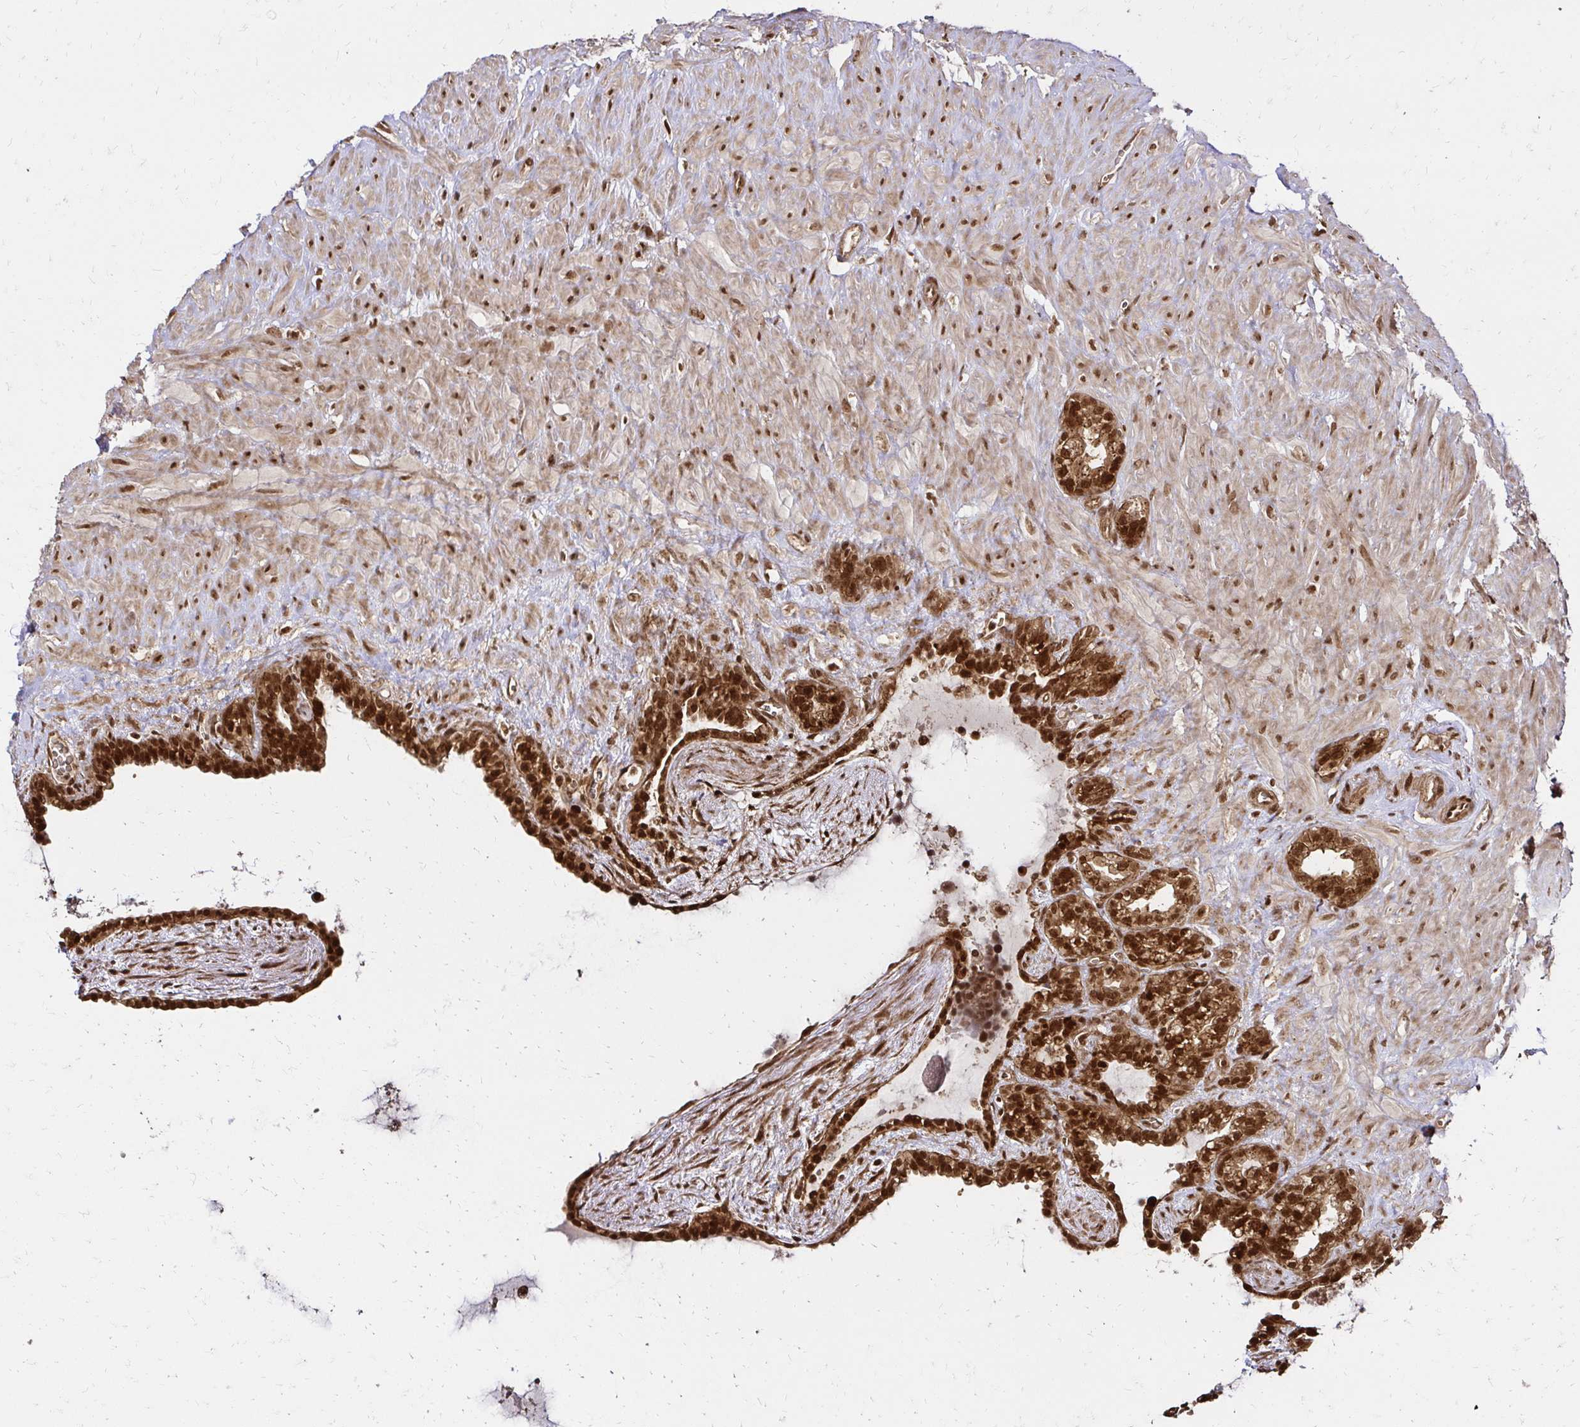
{"staining": {"intensity": "strong", "quantity": ">75%", "location": "cytoplasmic/membranous,nuclear"}, "tissue": "seminal vesicle", "cell_type": "Glandular cells", "image_type": "normal", "snomed": [{"axis": "morphology", "description": "Normal tissue, NOS"}, {"axis": "topography", "description": "Seminal veicle"}], "caption": "This image reveals benign seminal vesicle stained with immunohistochemistry to label a protein in brown. The cytoplasmic/membranous,nuclear of glandular cells show strong positivity for the protein. Nuclei are counter-stained blue.", "gene": "GLYR1", "patient": {"sex": "male", "age": 76}}